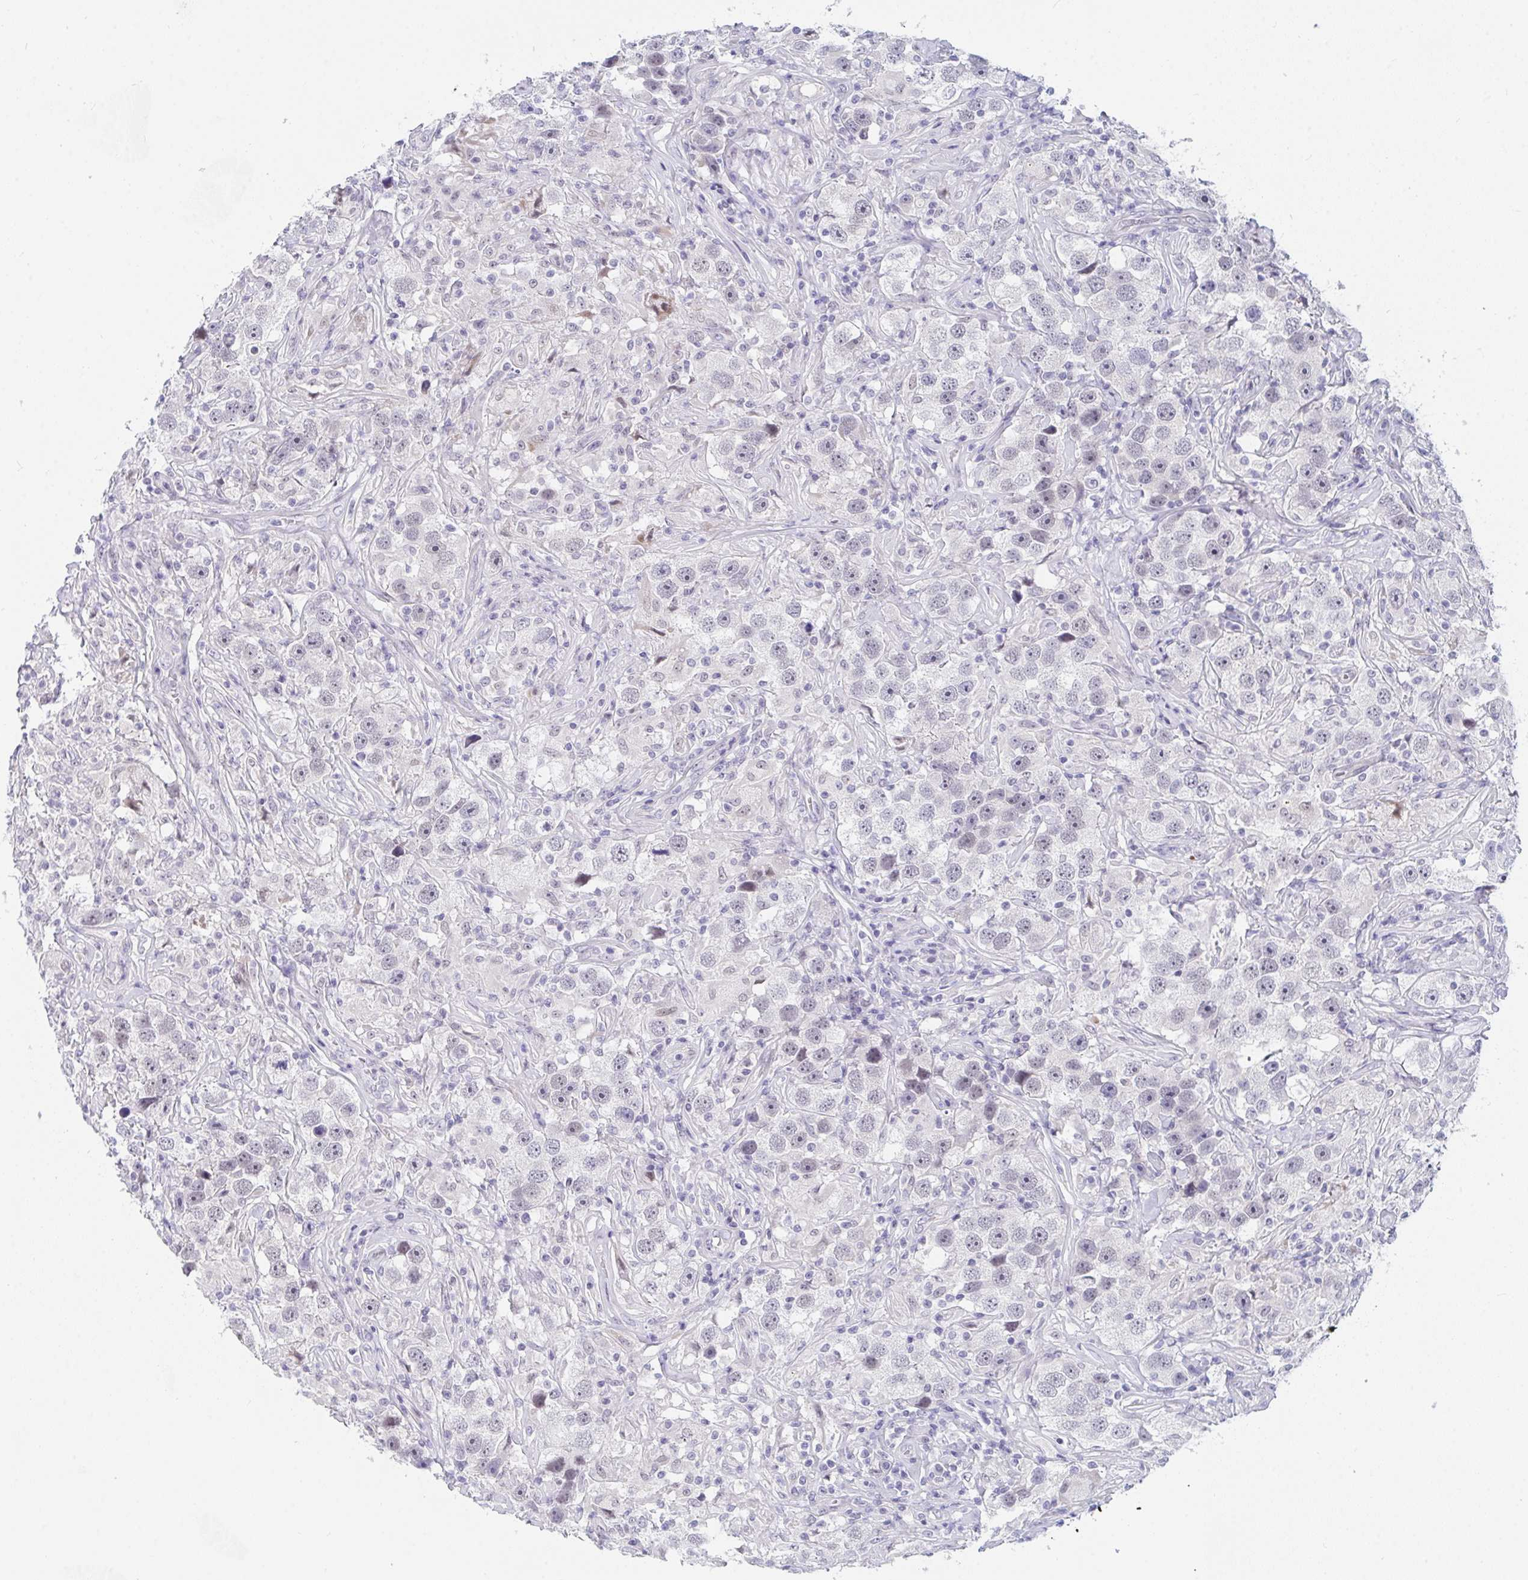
{"staining": {"intensity": "negative", "quantity": "none", "location": "none"}, "tissue": "testis cancer", "cell_type": "Tumor cells", "image_type": "cancer", "snomed": [{"axis": "morphology", "description": "Seminoma, NOS"}, {"axis": "topography", "description": "Testis"}], "caption": "Tumor cells are negative for brown protein staining in testis cancer.", "gene": "DAOA", "patient": {"sex": "male", "age": 49}}